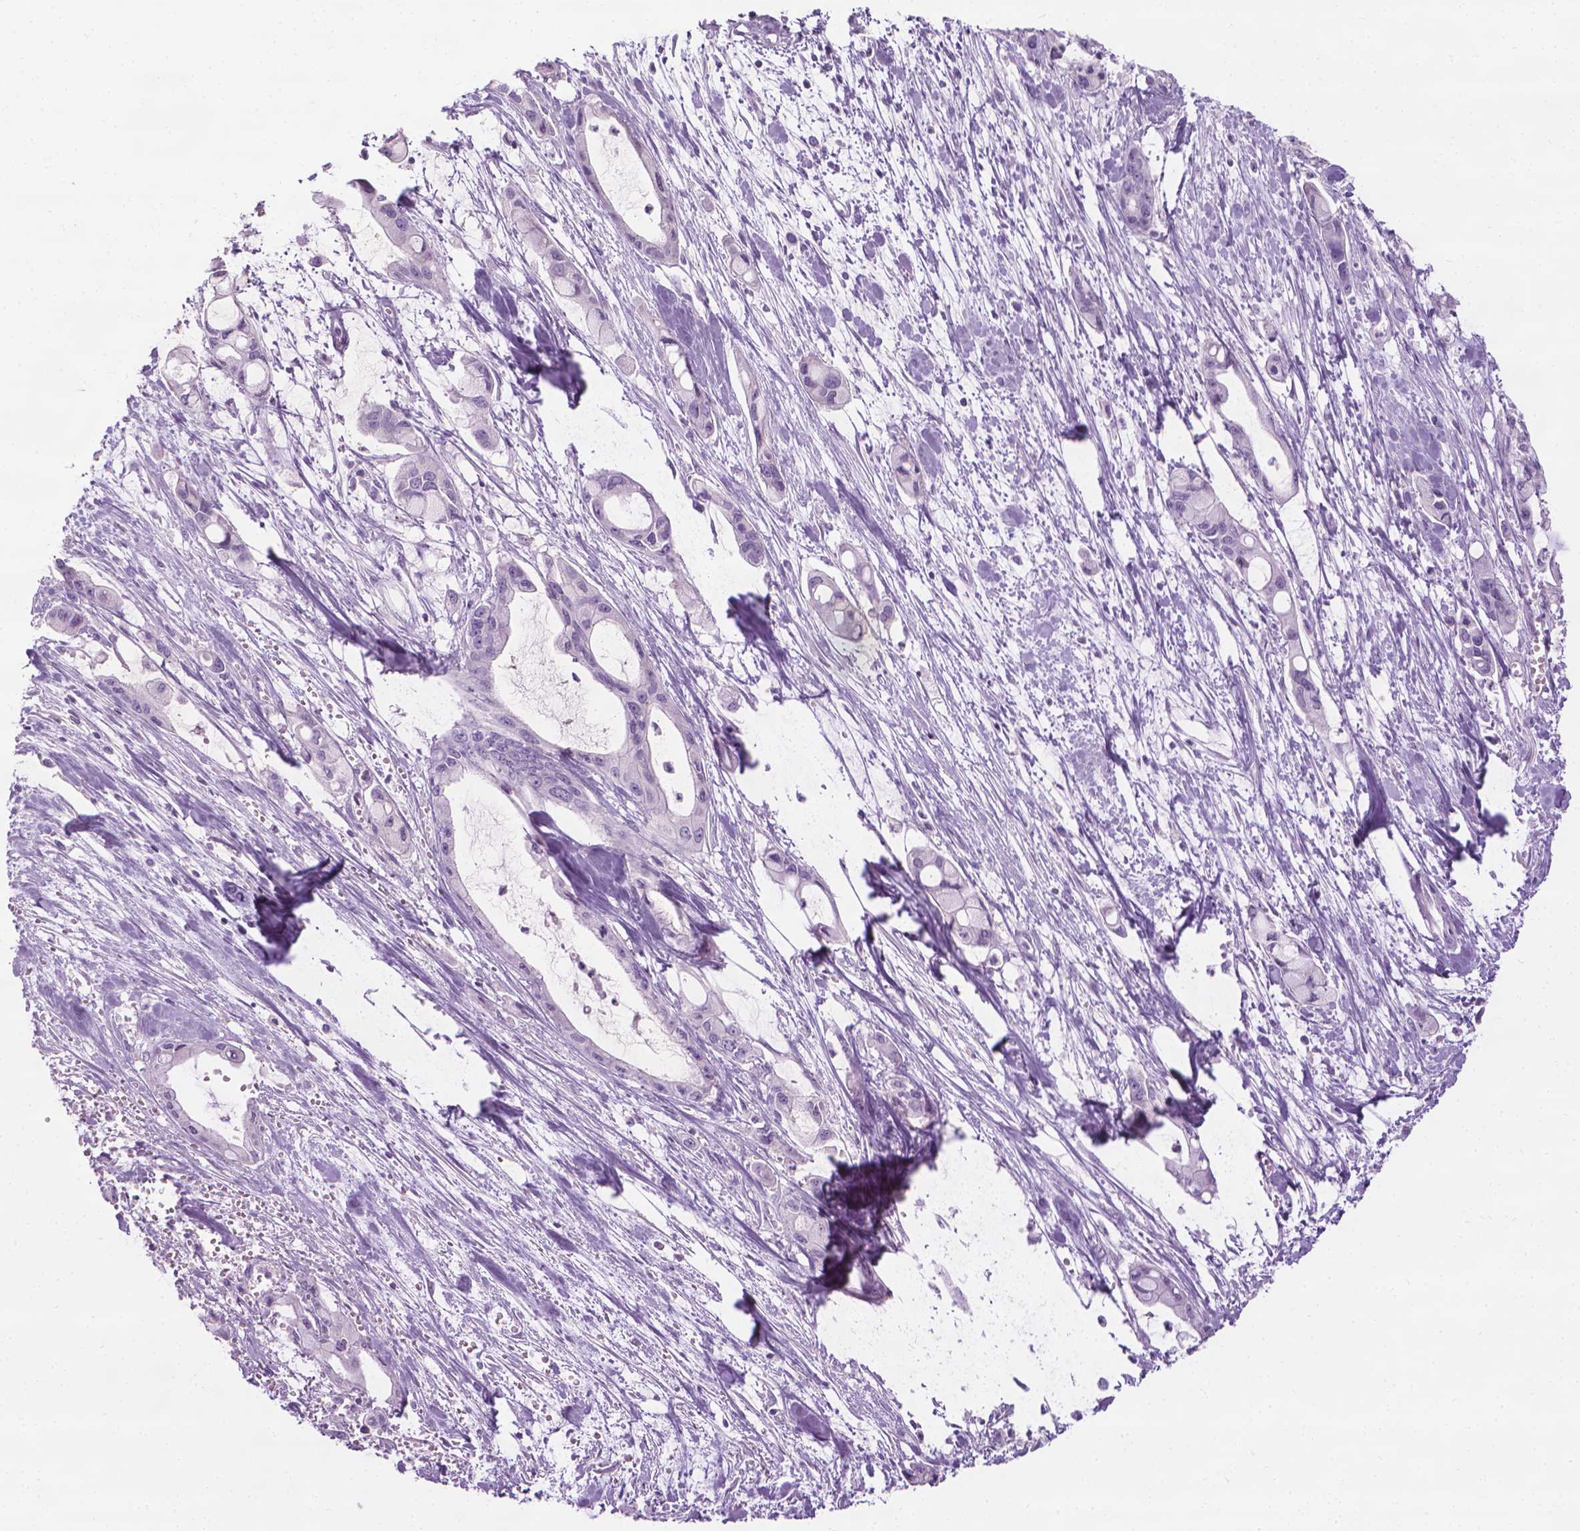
{"staining": {"intensity": "negative", "quantity": "none", "location": "none"}, "tissue": "pancreatic cancer", "cell_type": "Tumor cells", "image_type": "cancer", "snomed": [{"axis": "morphology", "description": "Adenocarcinoma, NOS"}, {"axis": "topography", "description": "Pancreas"}], "caption": "Pancreatic cancer (adenocarcinoma) stained for a protein using IHC exhibits no expression tumor cells.", "gene": "DNAI7", "patient": {"sex": "male", "age": 48}}